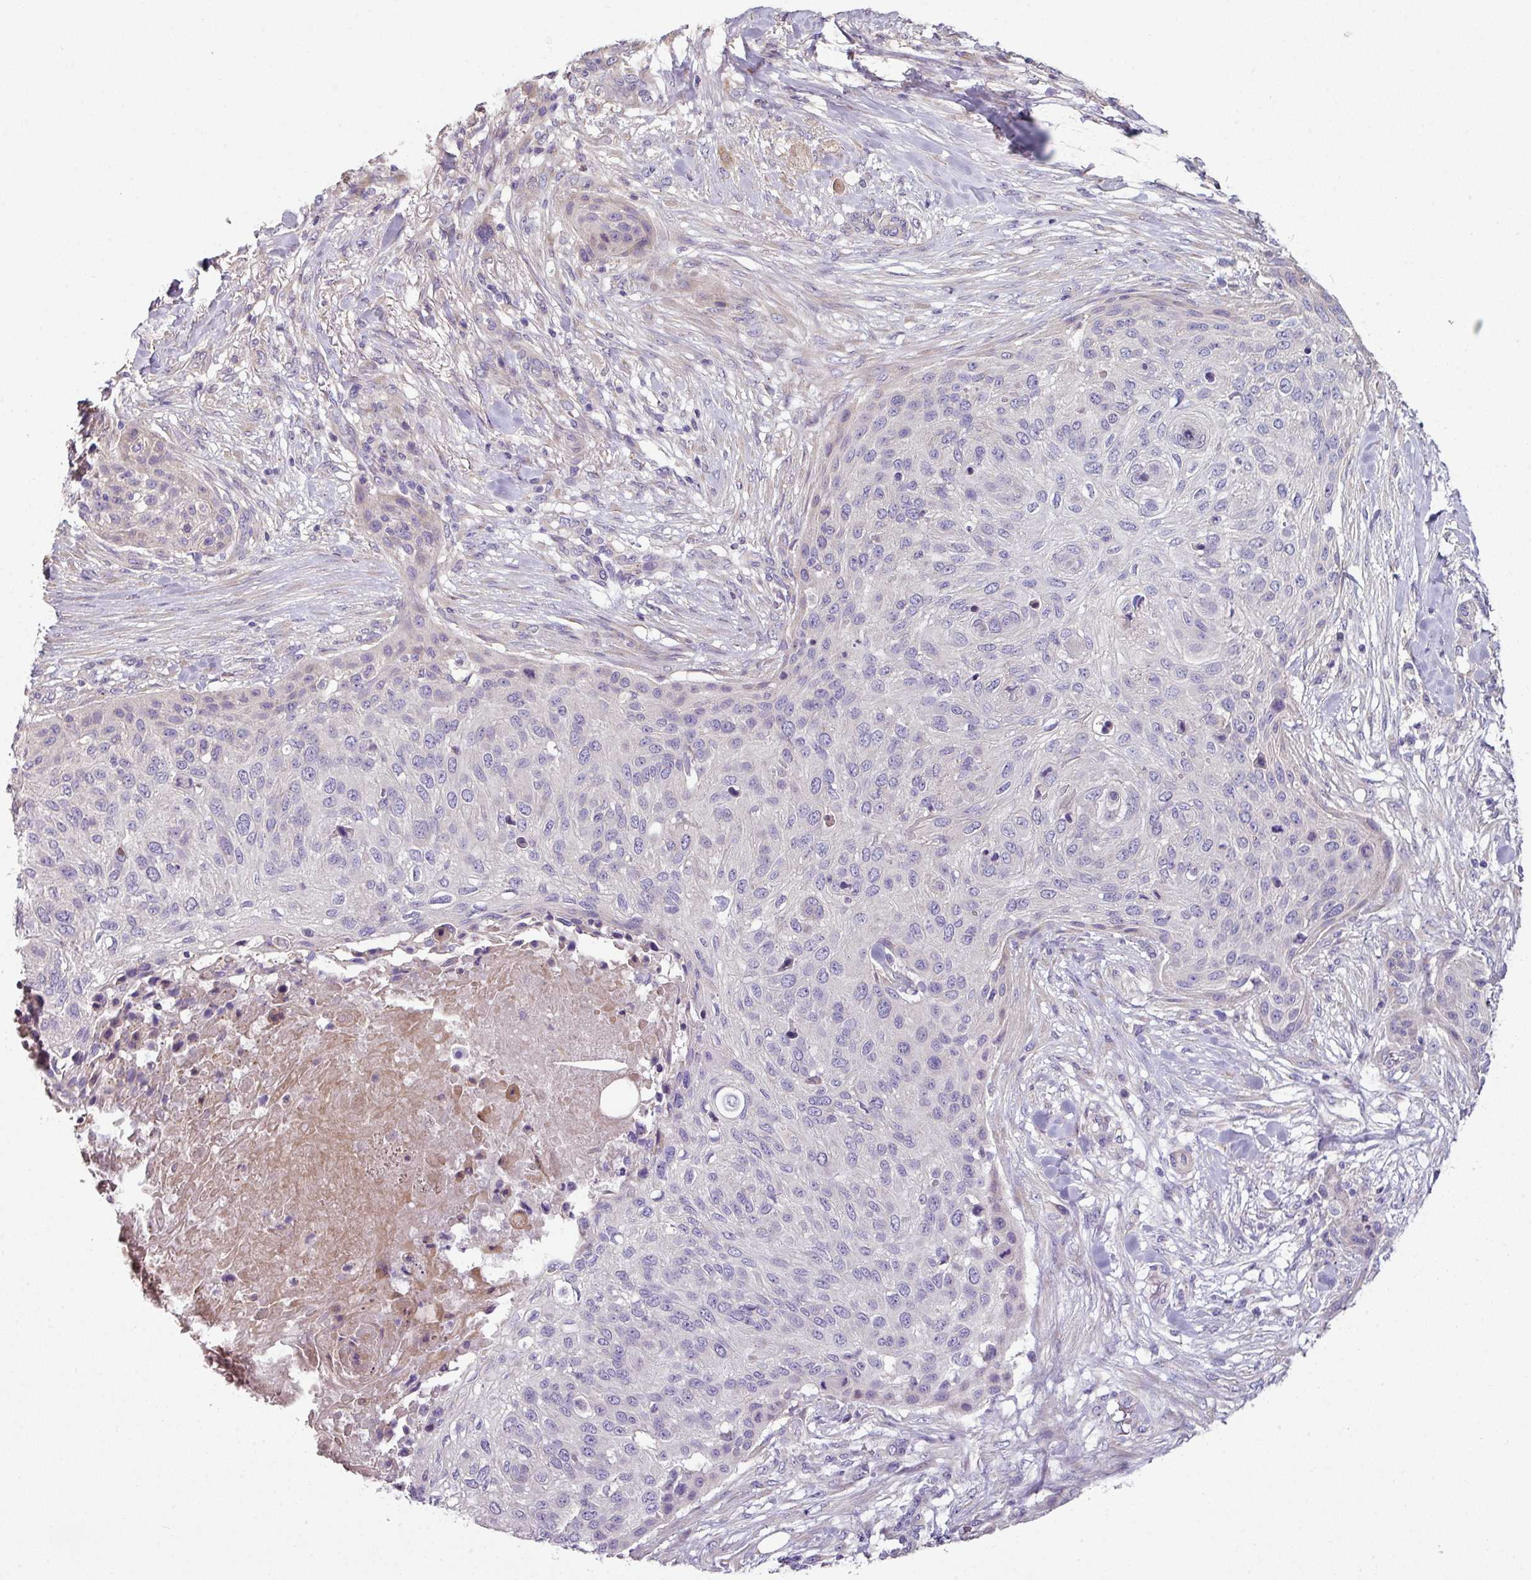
{"staining": {"intensity": "negative", "quantity": "none", "location": "none"}, "tissue": "skin cancer", "cell_type": "Tumor cells", "image_type": "cancer", "snomed": [{"axis": "morphology", "description": "Squamous cell carcinoma, NOS"}, {"axis": "topography", "description": "Skin"}], "caption": "High power microscopy image of an IHC image of skin squamous cell carcinoma, revealing no significant staining in tumor cells. The staining was performed using DAB (3,3'-diaminobenzidine) to visualize the protein expression in brown, while the nuclei were stained in blue with hematoxylin (Magnification: 20x).", "gene": "LRRC9", "patient": {"sex": "female", "age": 87}}